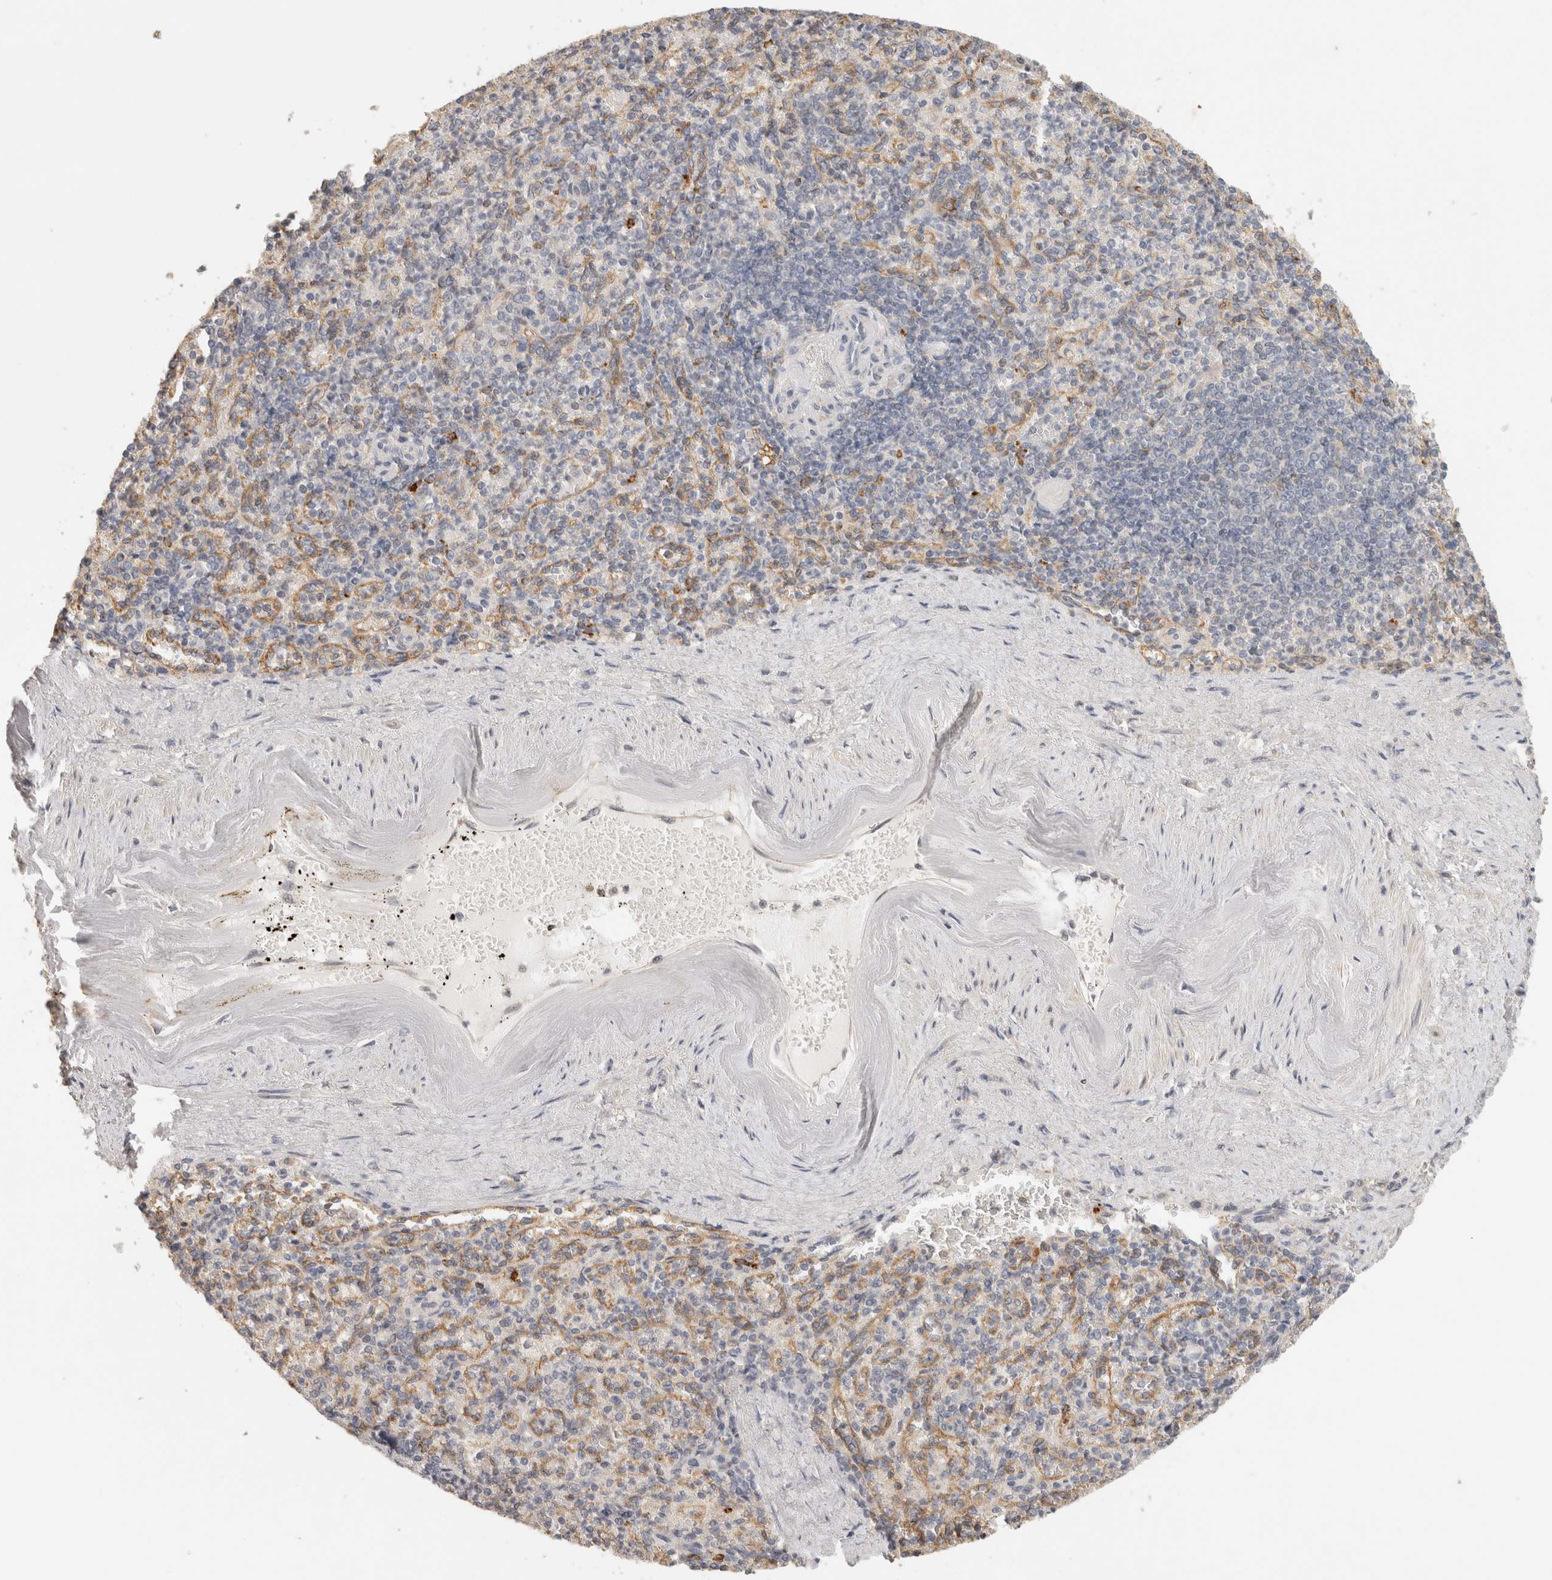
{"staining": {"intensity": "negative", "quantity": "none", "location": "none"}, "tissue": "spleen", "cell_type": "Cells in red pulp", "image_type": "normal", "snomed": [{"axis": "morphology", "description": "Normal tissue, NOS"}, {"axis": "topography", "description": "Spleen"}], "caption": "This is an immunohistochemistry (IHC) micrograph of benign spleen. There is no positivity in cells in red pulp.", "gene": "HAVCR2", "patient": {"sex": "female", "age": 74}}